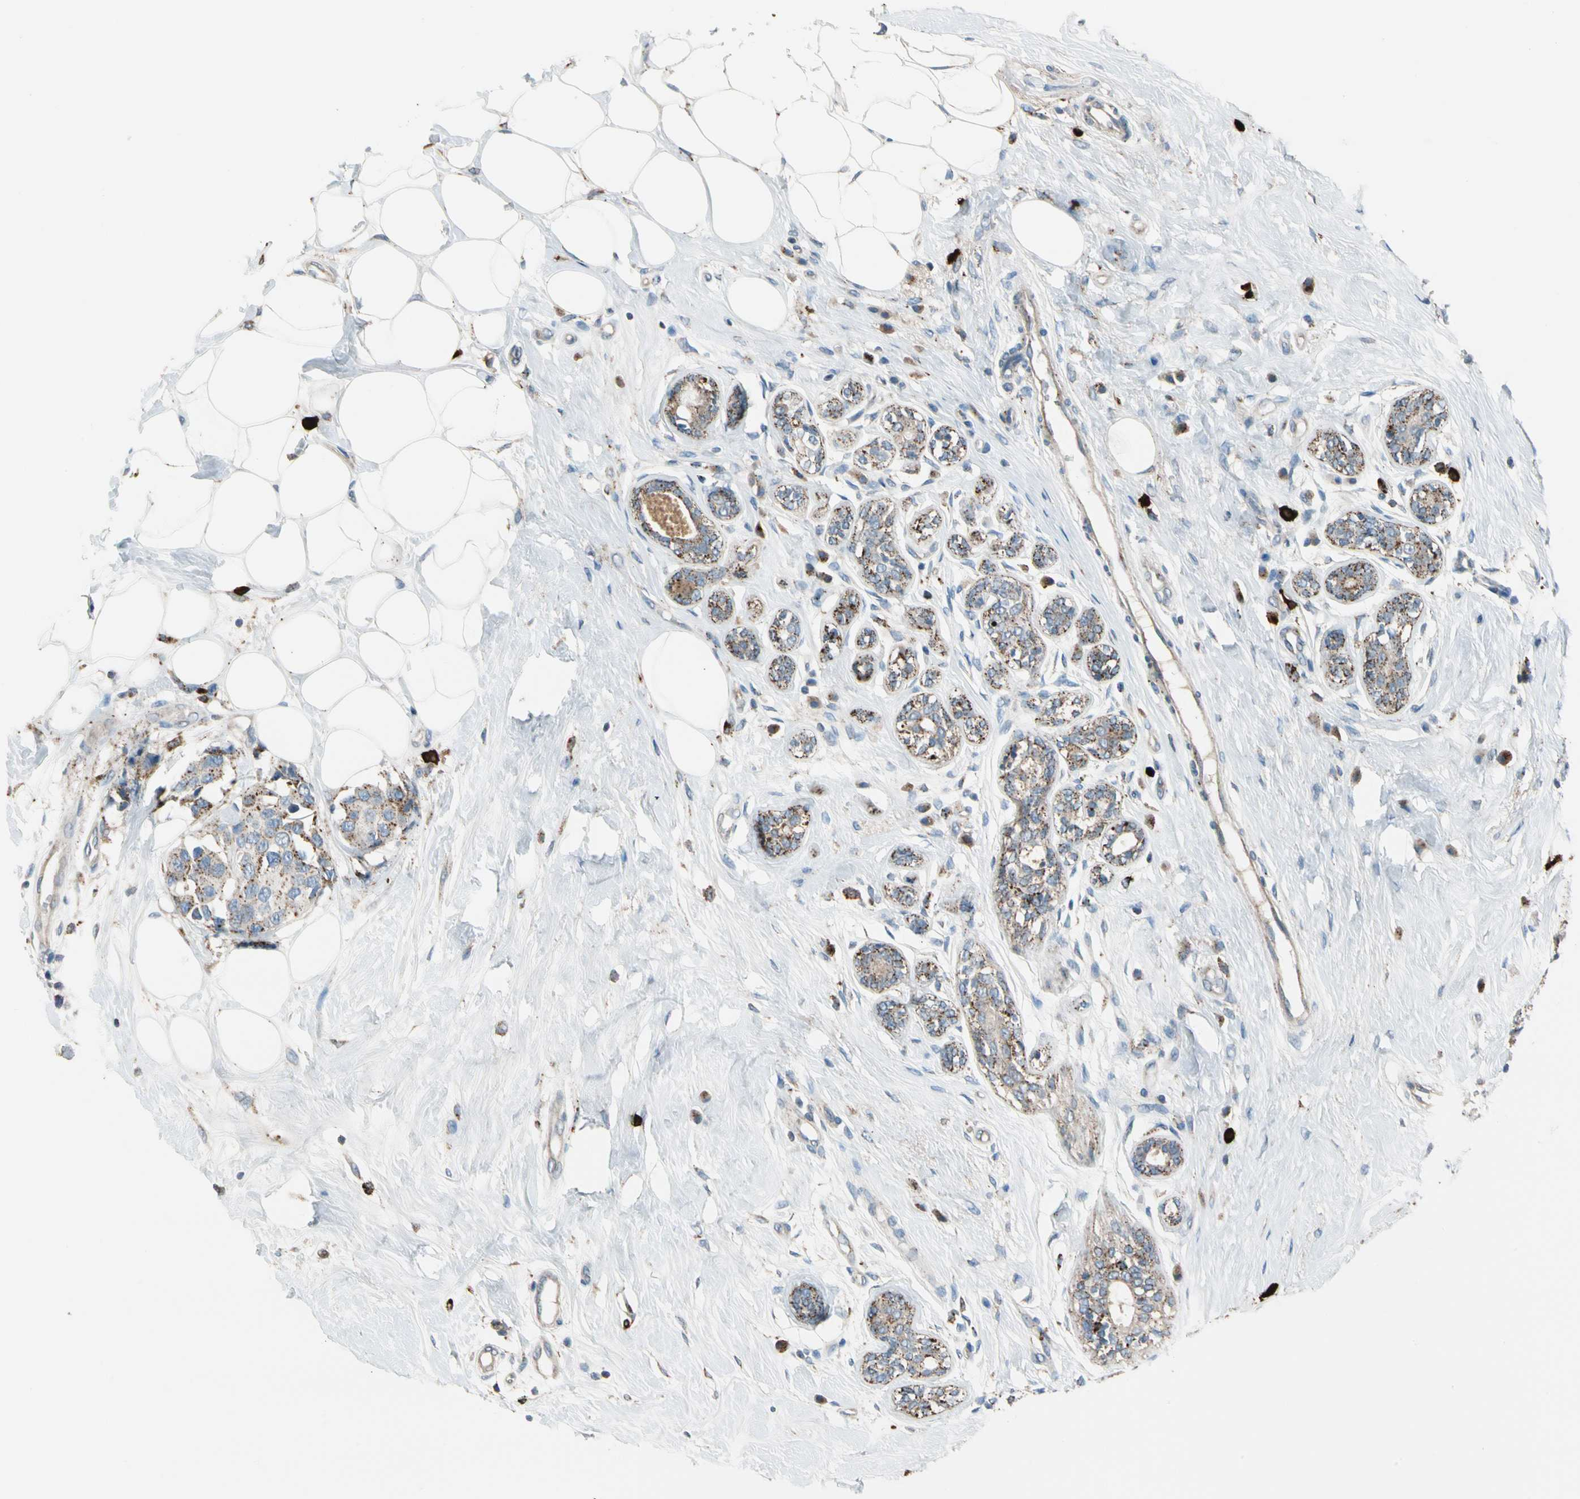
{"staining": {"intensity": "strong", "quantity": ">75%", "location": "cytoplasmic/membranous"}, "tissue": "breast cancer", "cell_type": "Tumor cells", "image_type": "cancer", "snomed": [{"axis": "morphology", "description": "Normal tissue, NOS"}, {"axis": "morphology", "description": "Duct carcinoma"}, {"axis": "topography", "description": "Breast"}], "caption": "Immunohistochemistry (IHC) of human breast cancer (infiltrating ductal carcinoma) exhibits high levels of strong cytoplasmic/membranous positivity in approximately >75% of tumor cells. Using DAB (3,3'-diaminobenzidine) (brown) and hematoxylin (blue) stains, captured at high magnification using brightfield microscopy.", "gene": "GM2A", "patient": {"sex": "female", "age": 39}}